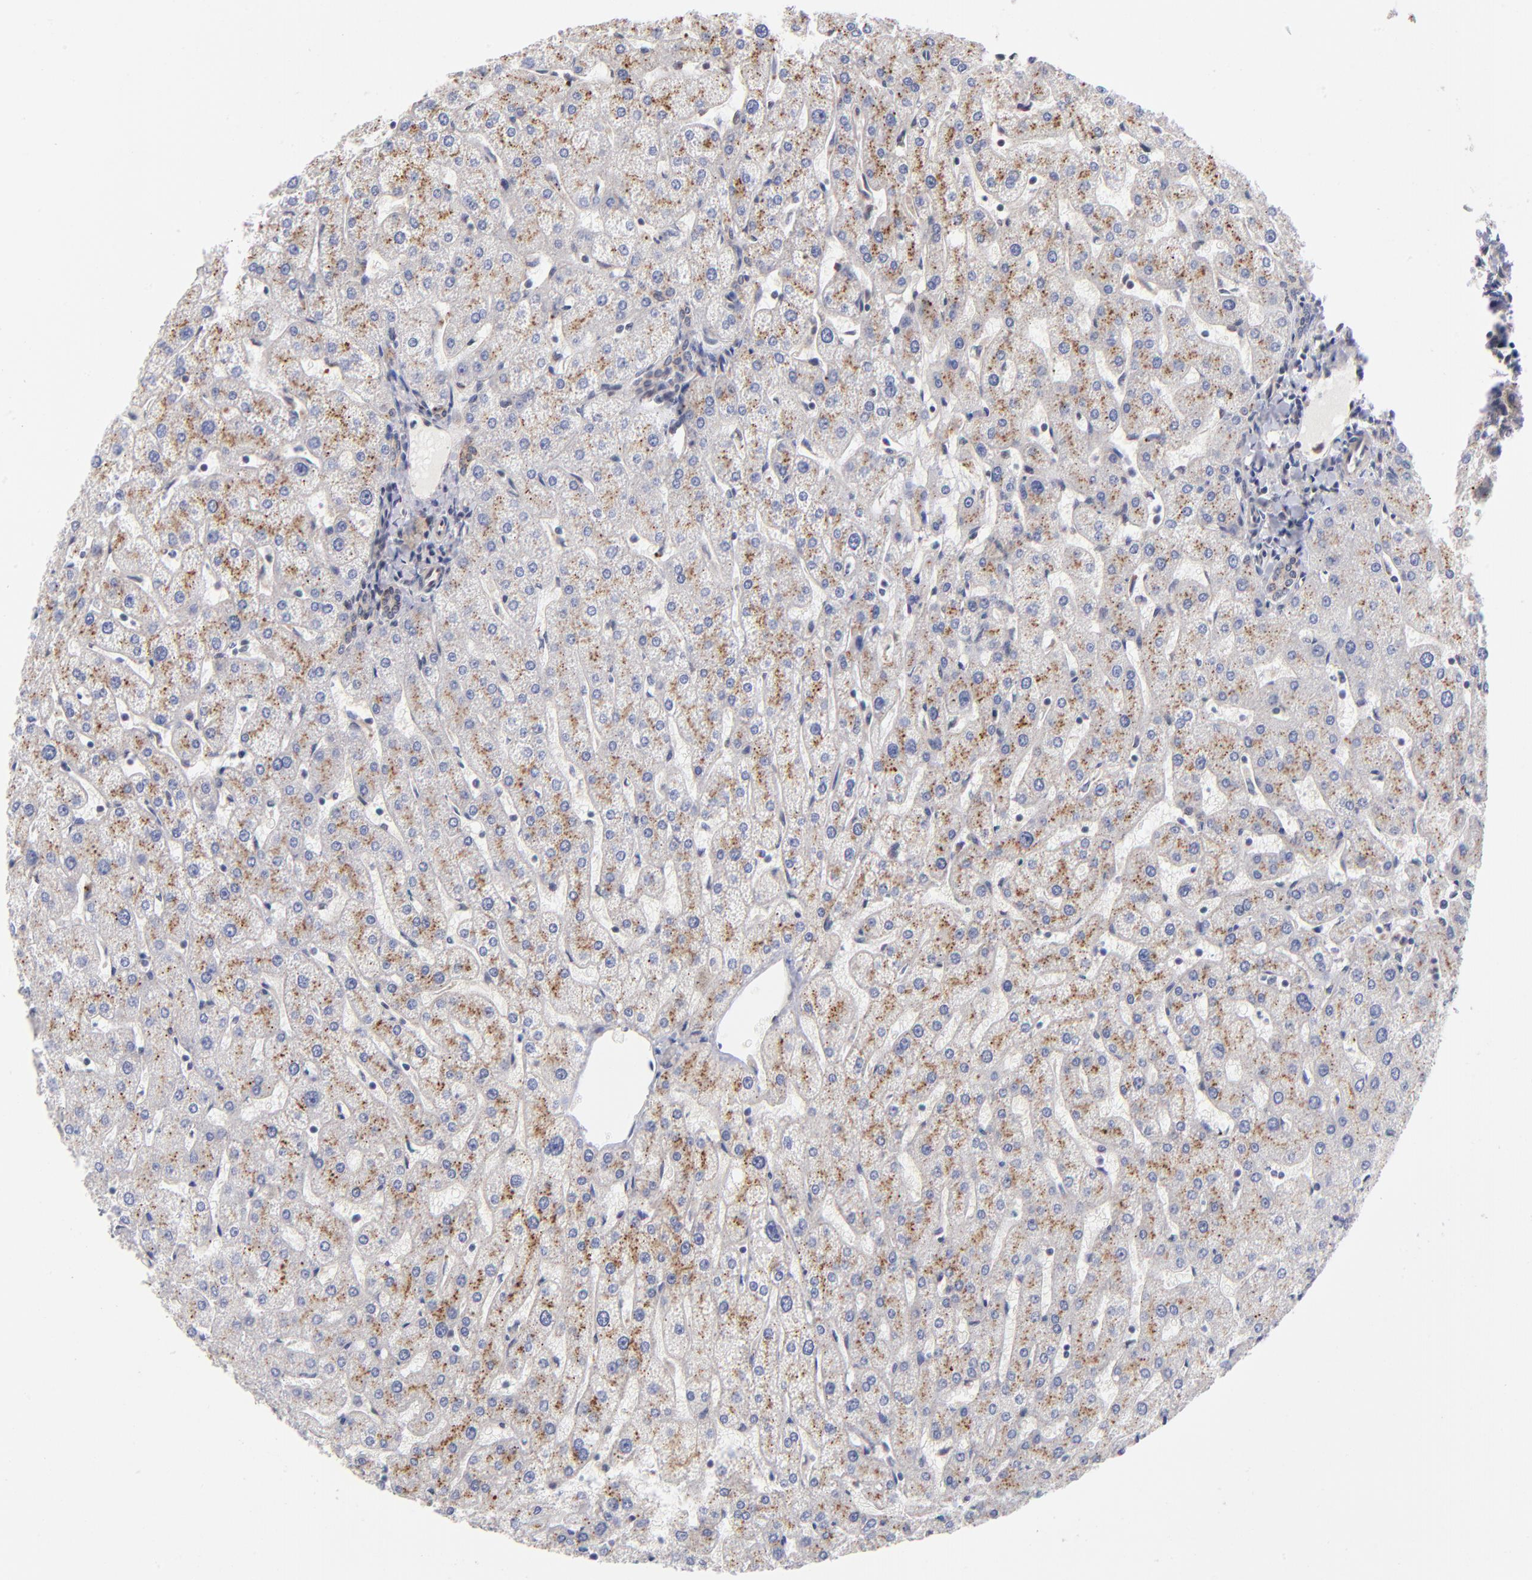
{"staining": {"intensity": "weak", "quantity": ">75%", "location": "cytoplasmic/membranous"}, "tissue": "liver", "cell_type": "Cholangiocytes", "image_type": "normal", "snomed": [{"axis": "morphology", "description": "Normal tissue, NOS"}, {"axis": "topography", "description": "Liver"}], "caption": "About >75% of cholangiocytes in benign human liver exhibit weak cytoplasmic/membranous protein positivity as visualized by brown immunohistochemical staining.", "gene": "GABPA", "patient": {"sex": "male", "age": 67}}